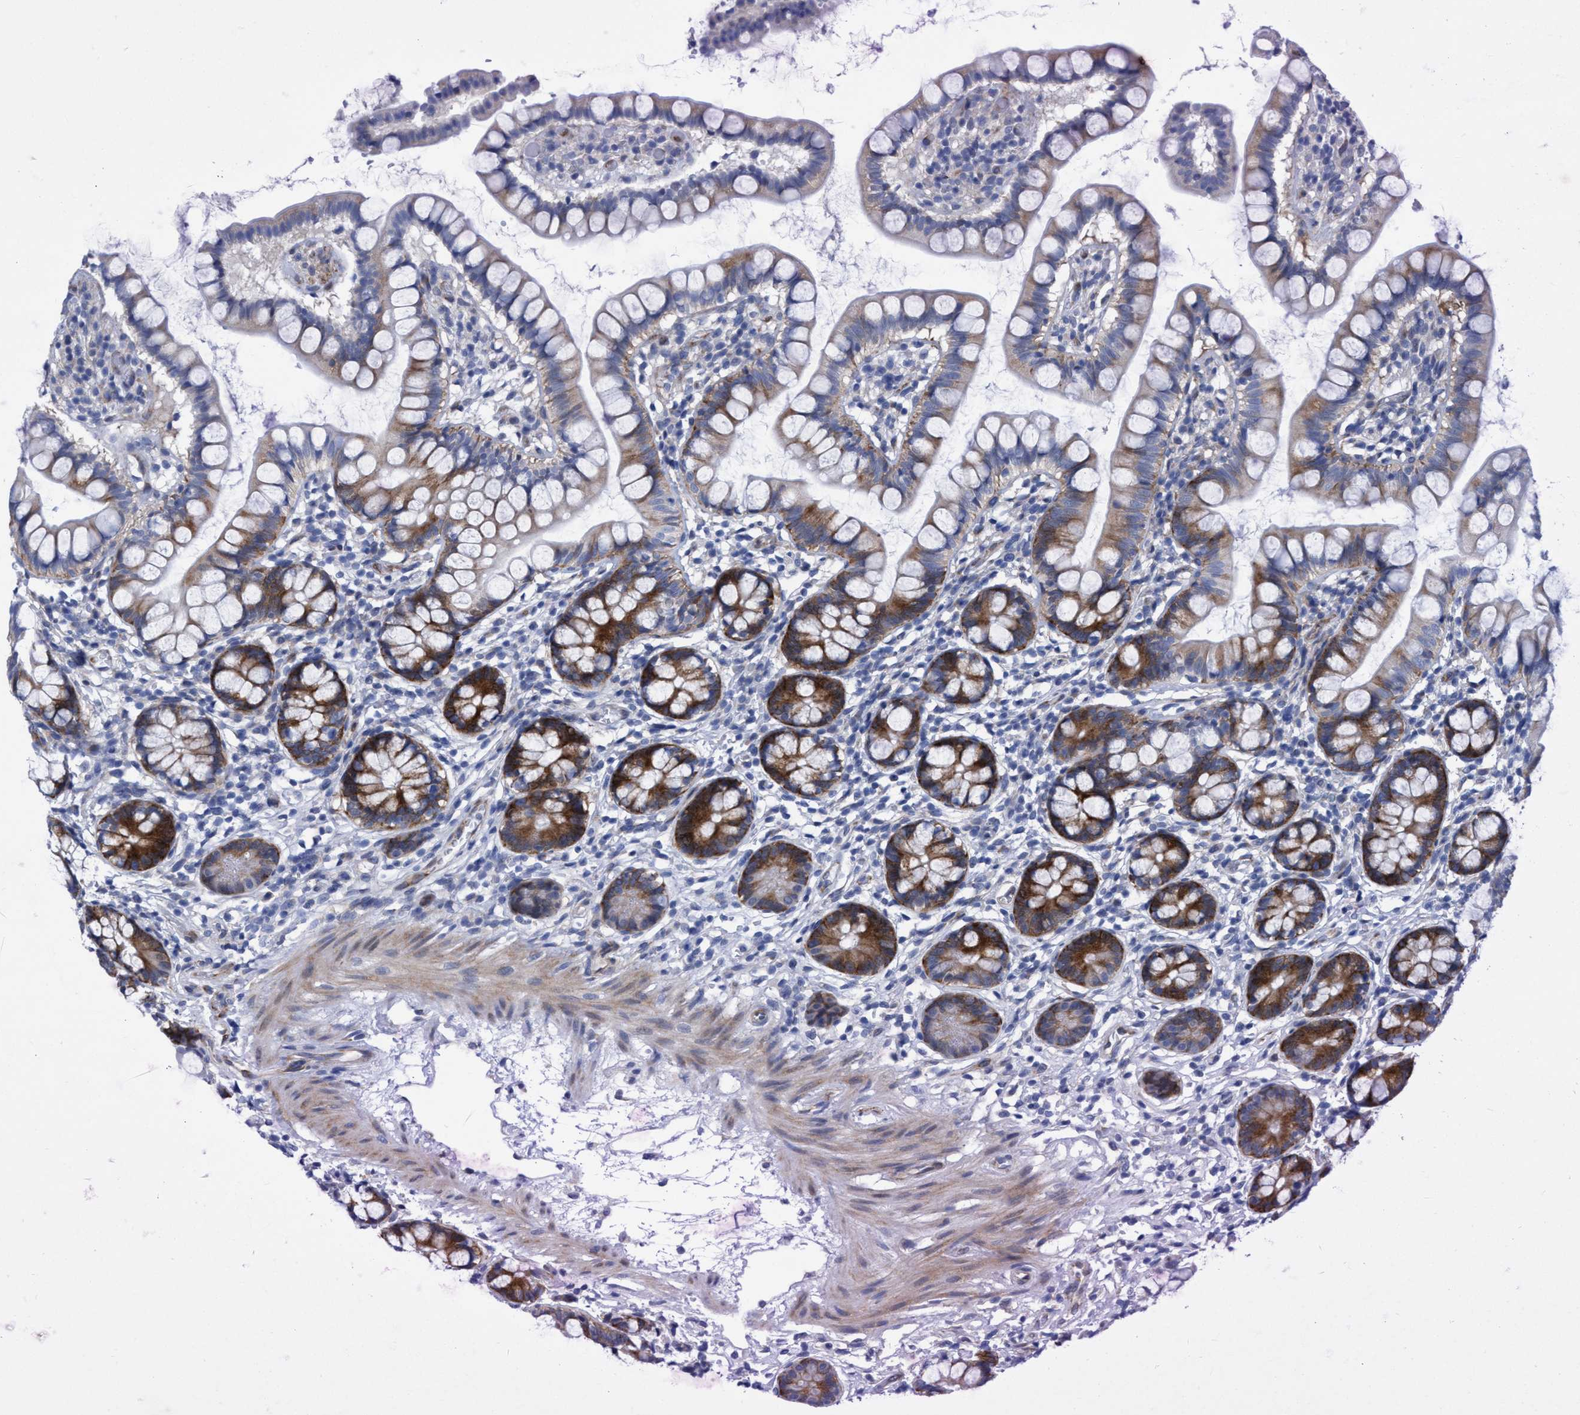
{"staining": {"intensity": "moderate", "quantity": "25%-75%", "location": "cytoplasmic/membranous"}, "tissue": "small intestine", "cell_type": "Glandular cells", "image_type": "normal", "snomed": [{"axis": "morphology", "description": "Normal tissue, NOS"}, {"axis": "topography", "description": "Small intestine"}], "caption": "Immunohistochemistry image of benign small intestine: human small intestine stained using immunohistochemistry shows medium levels of moderate protein expression localized specifically in the cytoplasmic/membranous of glandular cells, appearing as a cytoplasmic/membranous brown color.", "gene": "R3HCC1", "patient": {"sex": "female", "age": 84}}